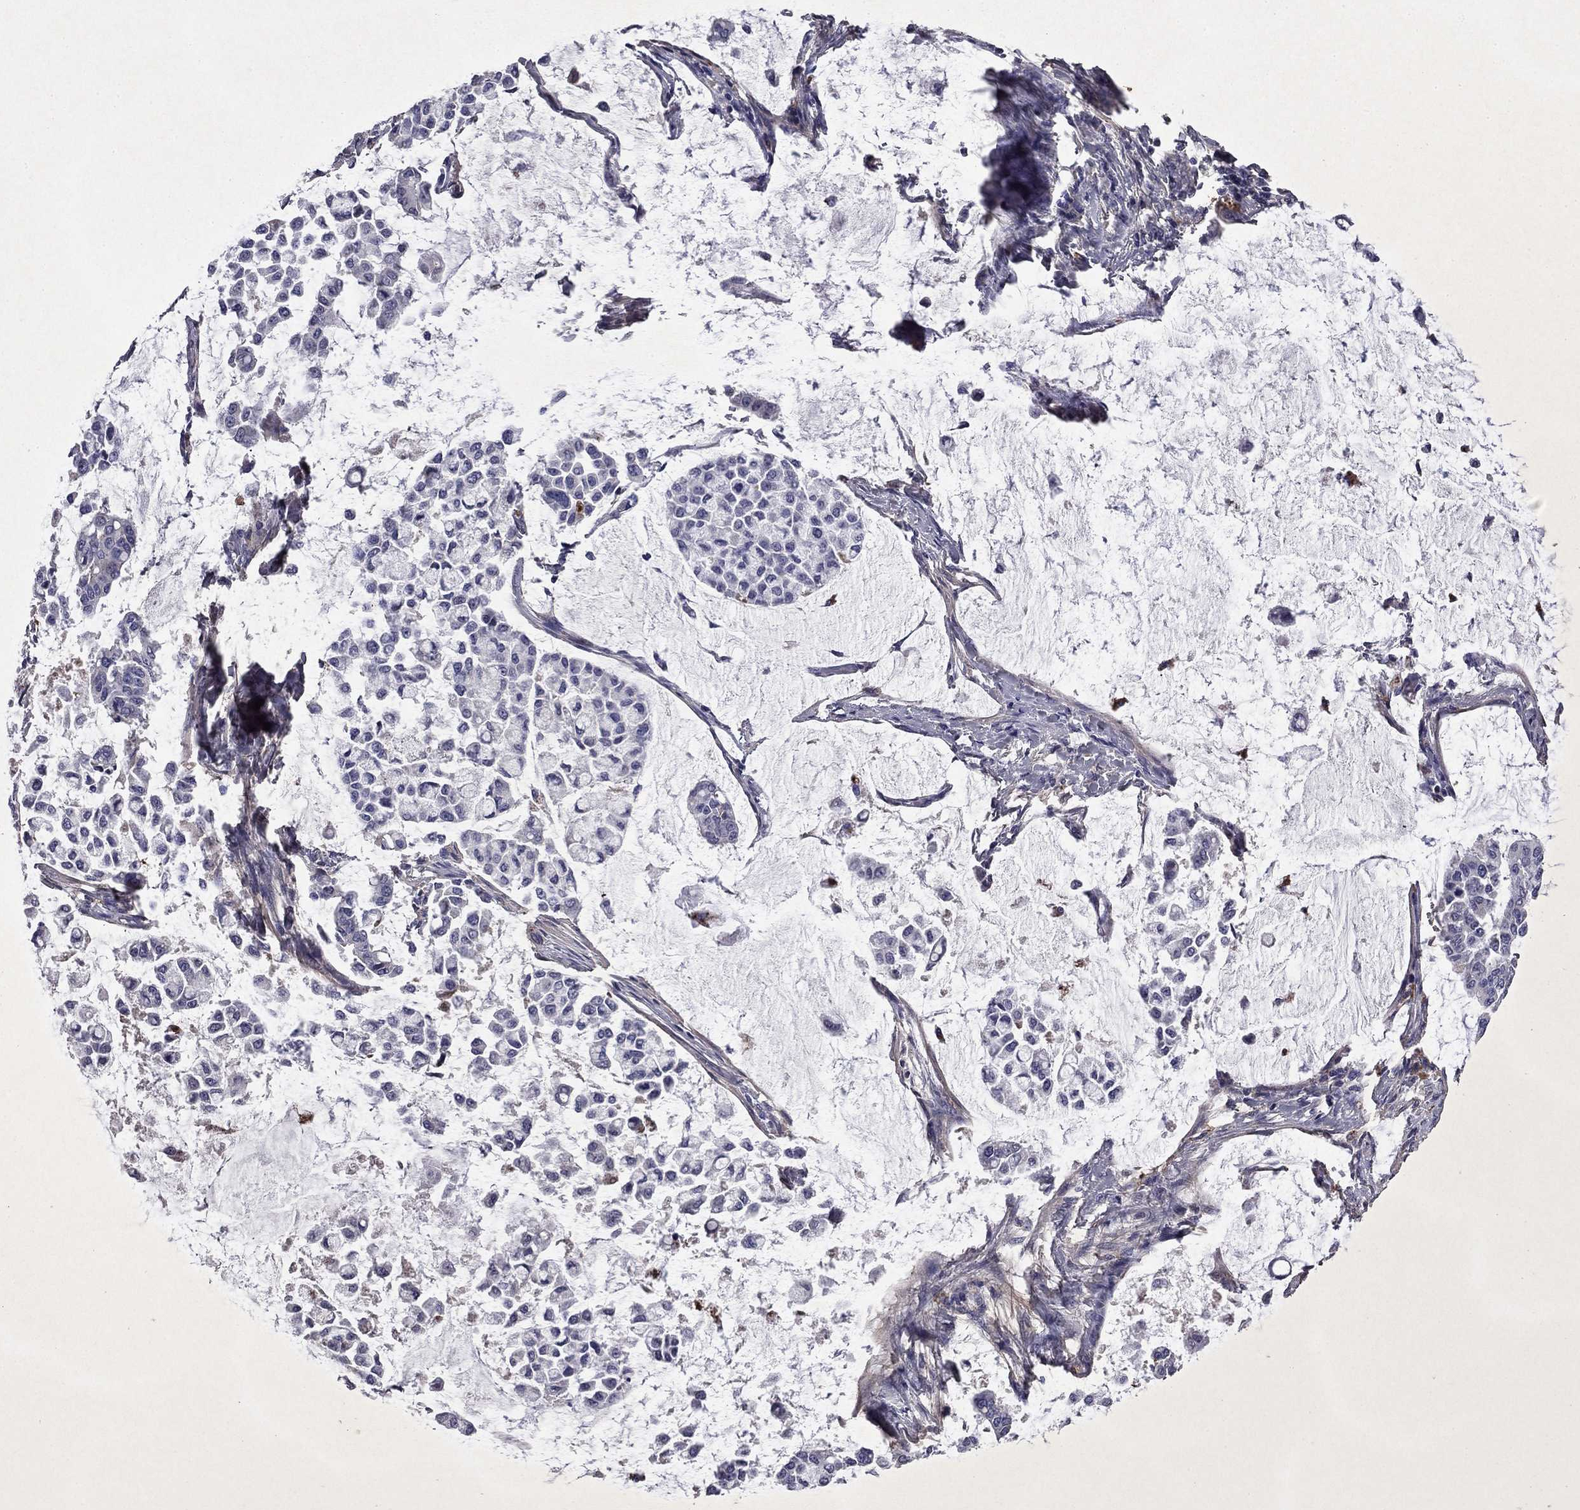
{"staining": {"intensity": "negative", "quantity": "none", "location": "none"}, "tissue": "stomach cancer", "cell_type": "Tumor cells", "image_type": "cancer", "snomed": [{"axis": "morphology", "description": "Adenocarcinoma, NOS"}, {"axis": "topography", "description": "Stomach"}], "caption": "Immunohistochemistry of stomach cancer shows no positivity in tumor cells.", "gene": "COL2A1", "patient": {"sex": "male", "age": 82}}